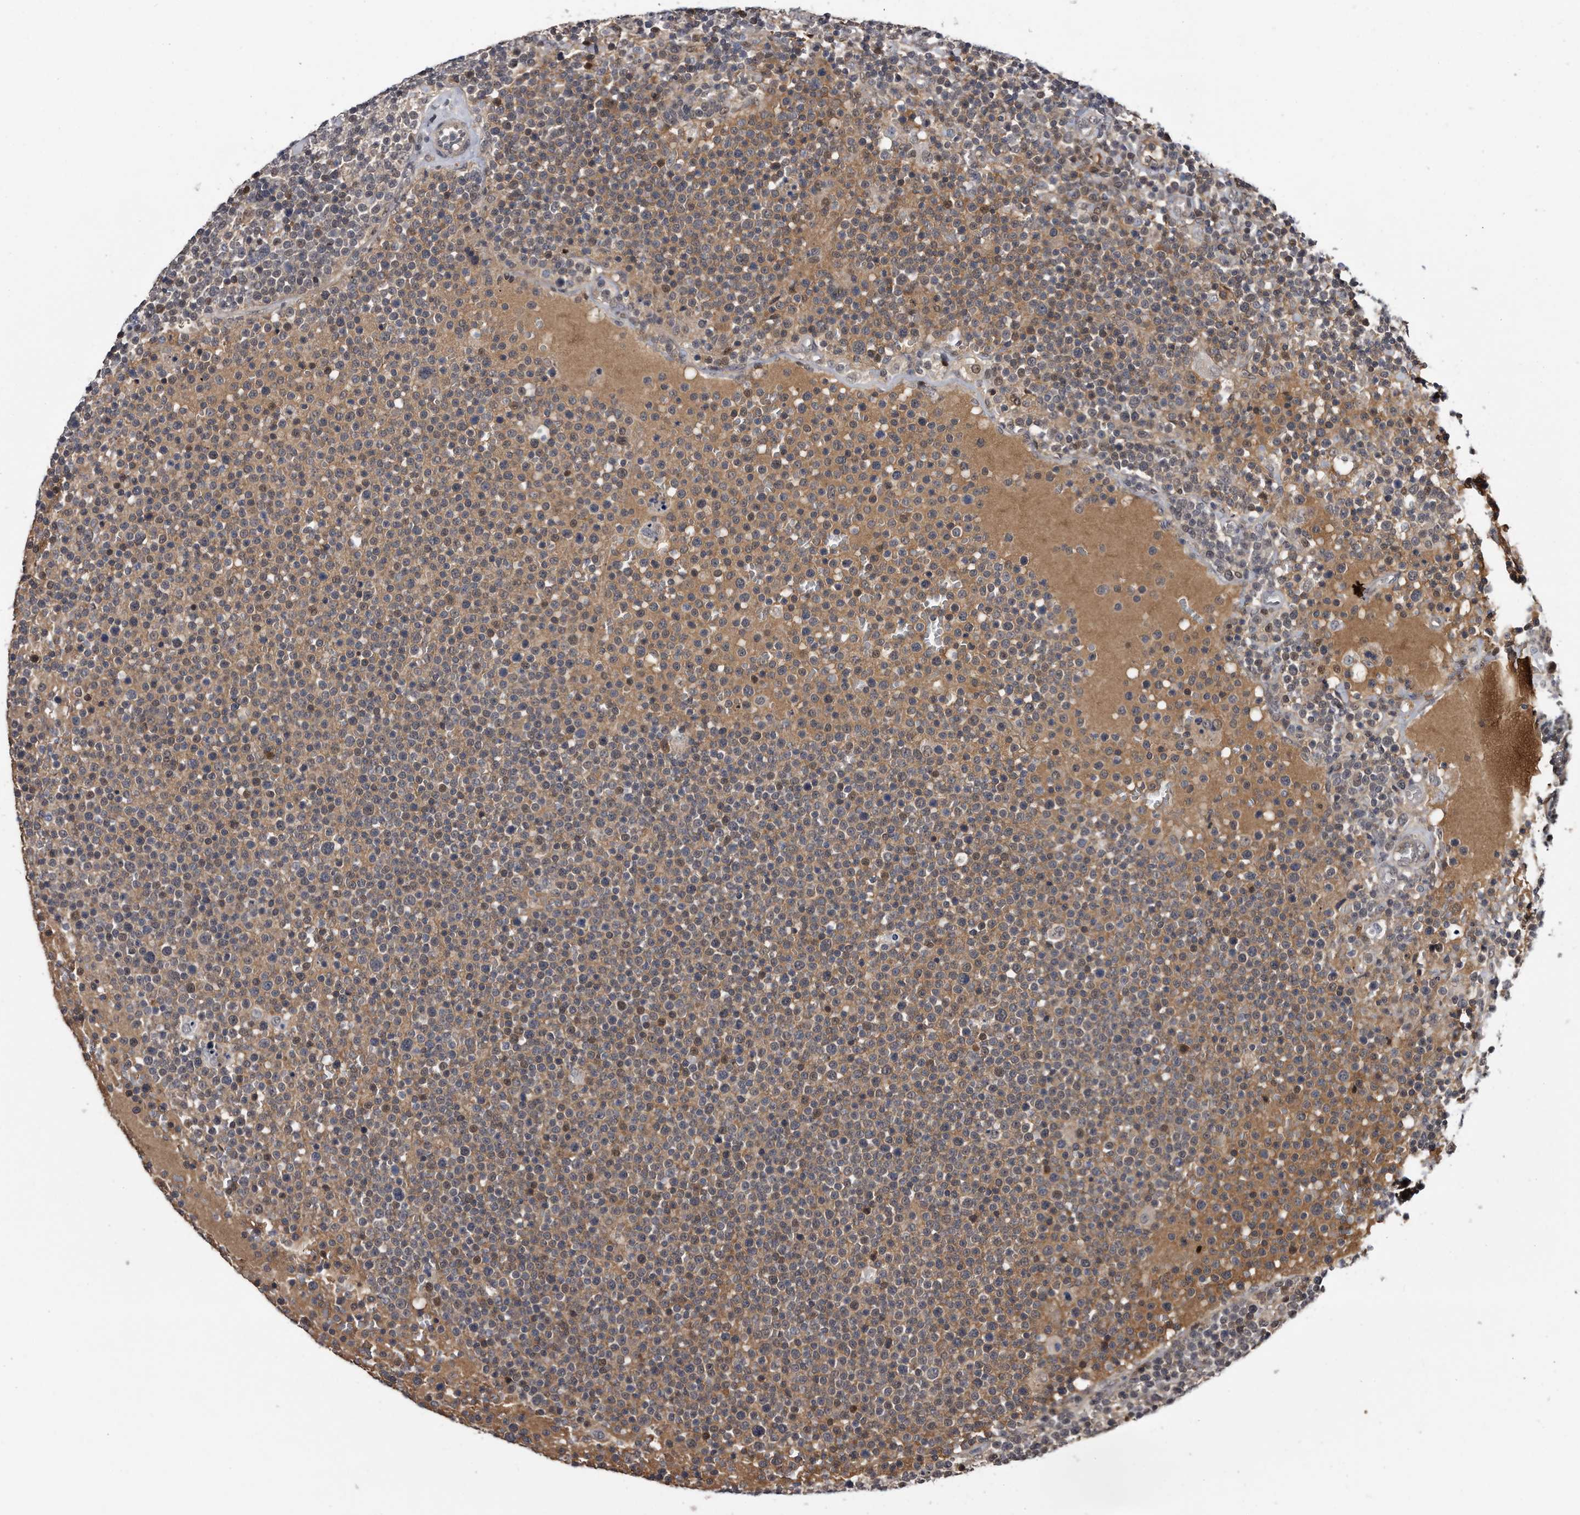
{"staining": {"intensity": "moderate", "quantity": "<25%", "location": "nuclear"}, "tissue": "lymphoma", "cell_type": "Tumor cells", "image_type": "cancer", "snomed": [{"axis": "morphology", "description": "Malignant lymphoma, non-Hodgkin's type, High grade"}, {"axis": "topography", "description": "Lymph node"}], "caption": "This is a histology image of IHC staining of high-grade malignant lymphoma, non-Hodgkin's type, which shows moderate expression in the nuclear of tumor cells.", "gene": "RAD23B", "patient": {"sex": "male", "age": 61}}